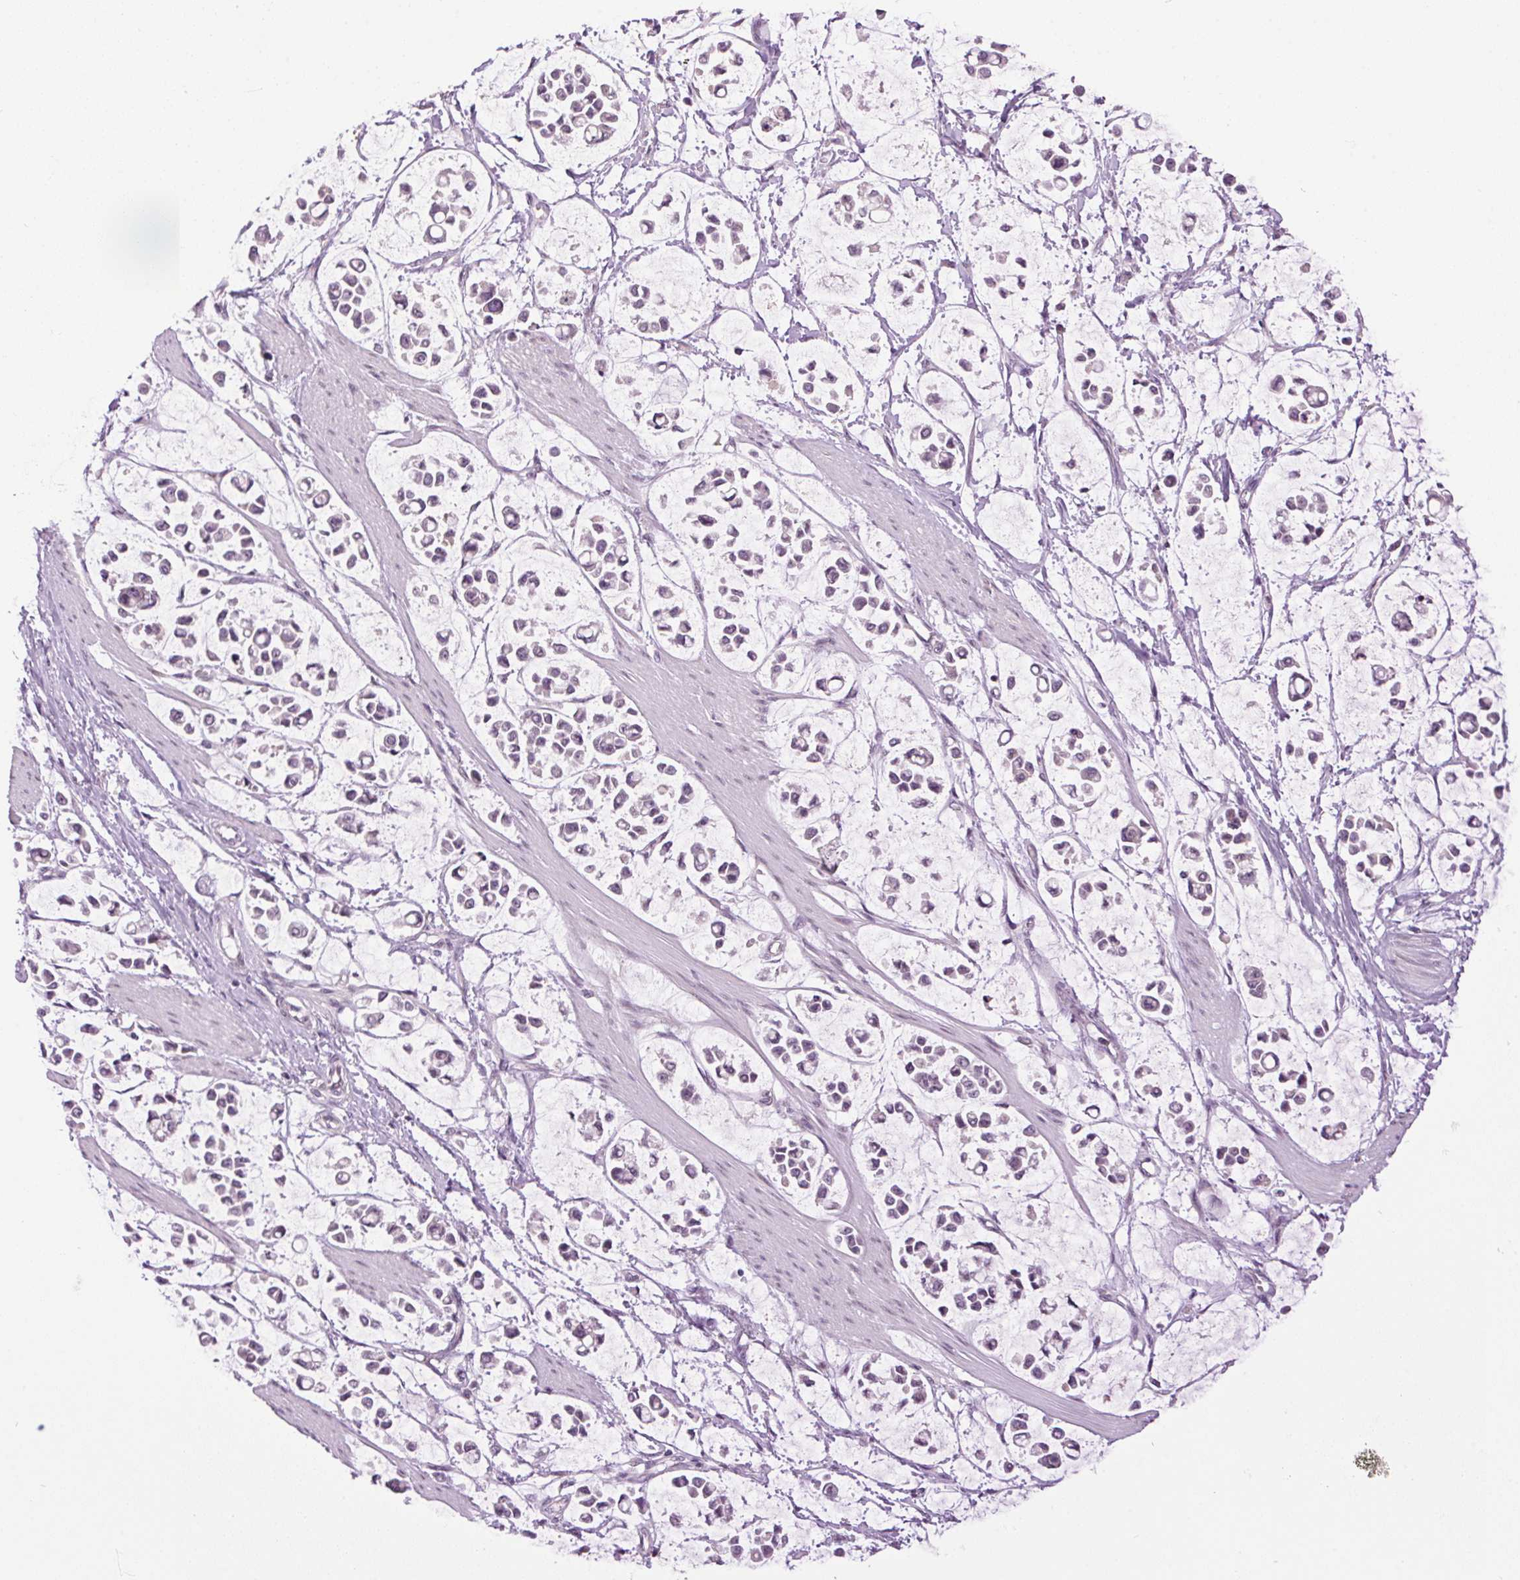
{"staining": {"intensity": "negative", "quantity": "none", "location": "none"}, "tissue": "stomach cancer", "cell_type": "Tumor cells", "image_type": "cancer", "snomed": [{"axis": "morphology", "description": "Adenocarcinoma, NOS"}, {"axis": "topography", "description": "Stomach"}], "caption": "Immunohistochemical staining of adenocarcinoma (stomach) exhibits no significant staining in tumor cells. (DAB (3,3'-diaminobenzidine) immunohistochemistry, high magnification).", "gene": "SMIM13", "patient": {"sex": "male", "age": 82}}